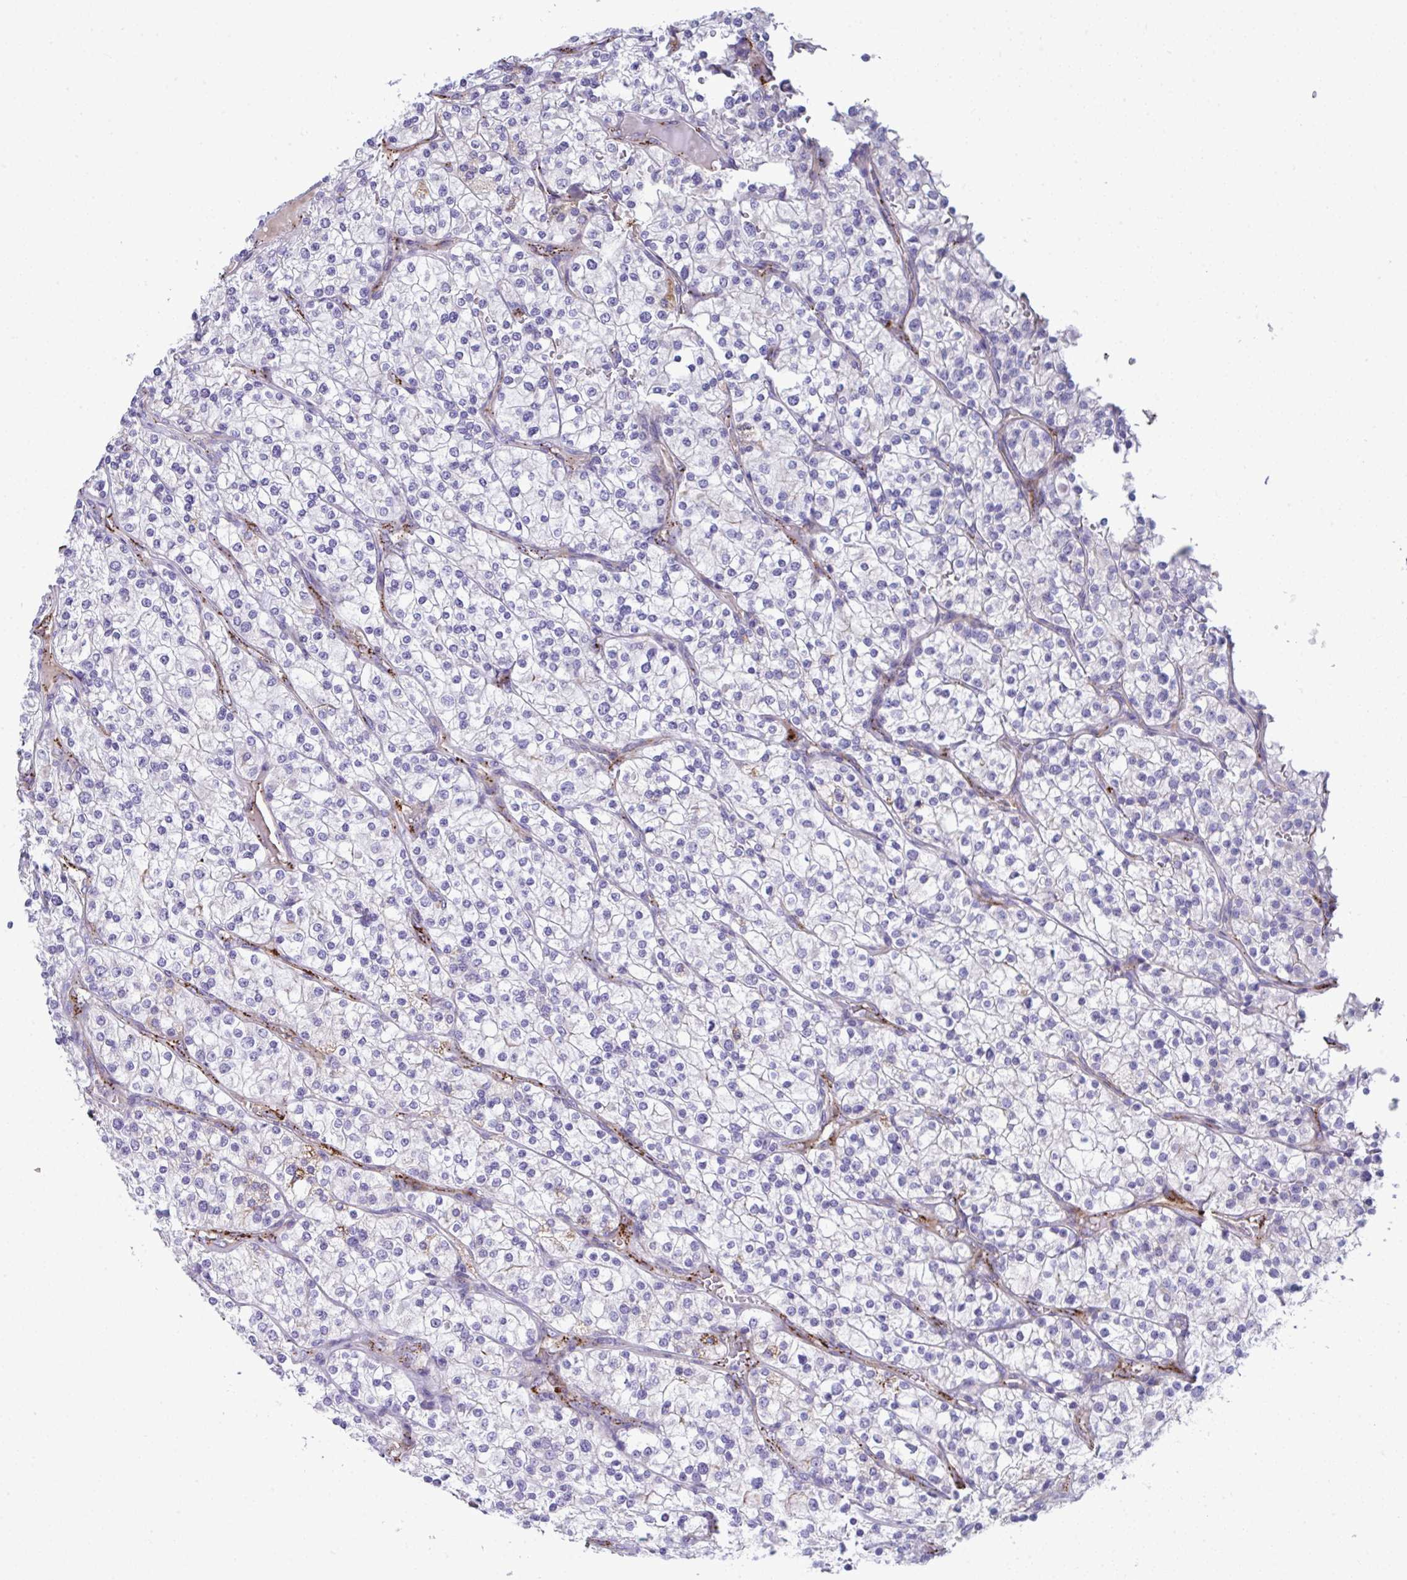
{"staining": {"intensity": "negative", "quantity": "none", "location": "none"}, "tissue": "renal cancer", "cell_type": "Tumor cells", "image_type": "cancer", "snomed": [{"axis": "morphology", "description": "Adenocarcinoma, NOS"}, {"axis": "topography", "description": "Kidney"}], "caption": "Adenocarcinoma (renal) was stained to show a protein in brown. There is no significant expression in tumor cells. (Stains: DAB (3,3'-diaminobenzidine) immunohistochemistry (IHC) with hematoxylin counter stain, Microscopy: brightfield microscopy at high magnification).", "gene": "TOR1AIP2", "patient": {"sex": "male", "age": 80}}